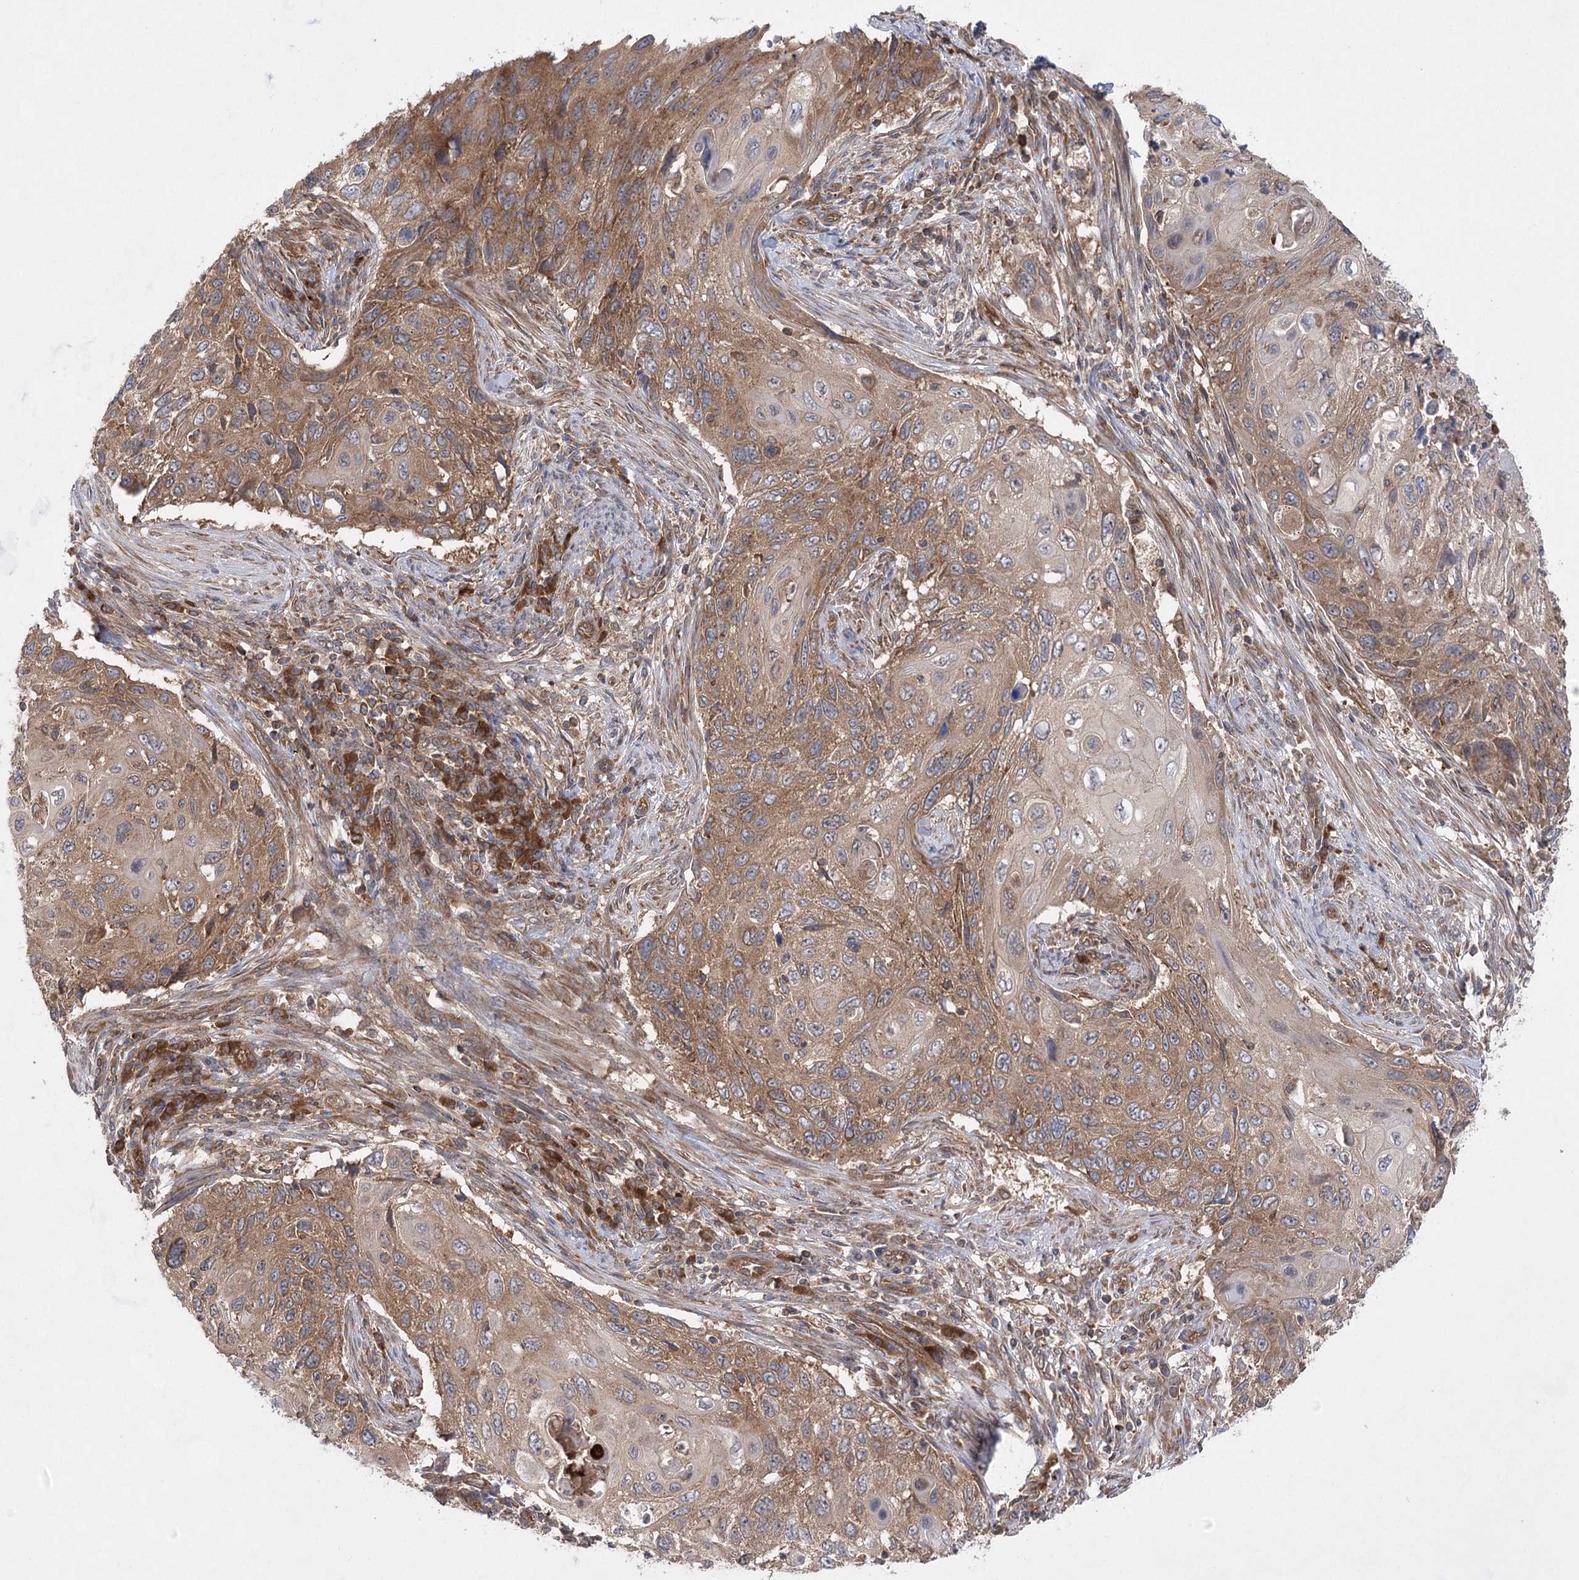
{"staining": {"intensity": "moderate", "quantity": ">75%", "location": "cytoplasmic/membranous"}, "tissue": "cervical cancer", "cell_type": "Tumor cells", "image_type": "cancer", "snomed": [{"axis": "morphology", "description": "Squamous cell carcinoma, NOS"}, {"axis": "topography", "description": "Cervix"}], "caption": "Immunohistochemical staining of human squamous cell carcinoma (cervical) displays medium levels of moderate cytoplasmic/membranous protein expression in approximately >75% of tumor cells. (Brightfield microscopy of DAB IHC at high magnification).", "gene": "EIF3A", "patient": {"sex": "female", "age": 70}}